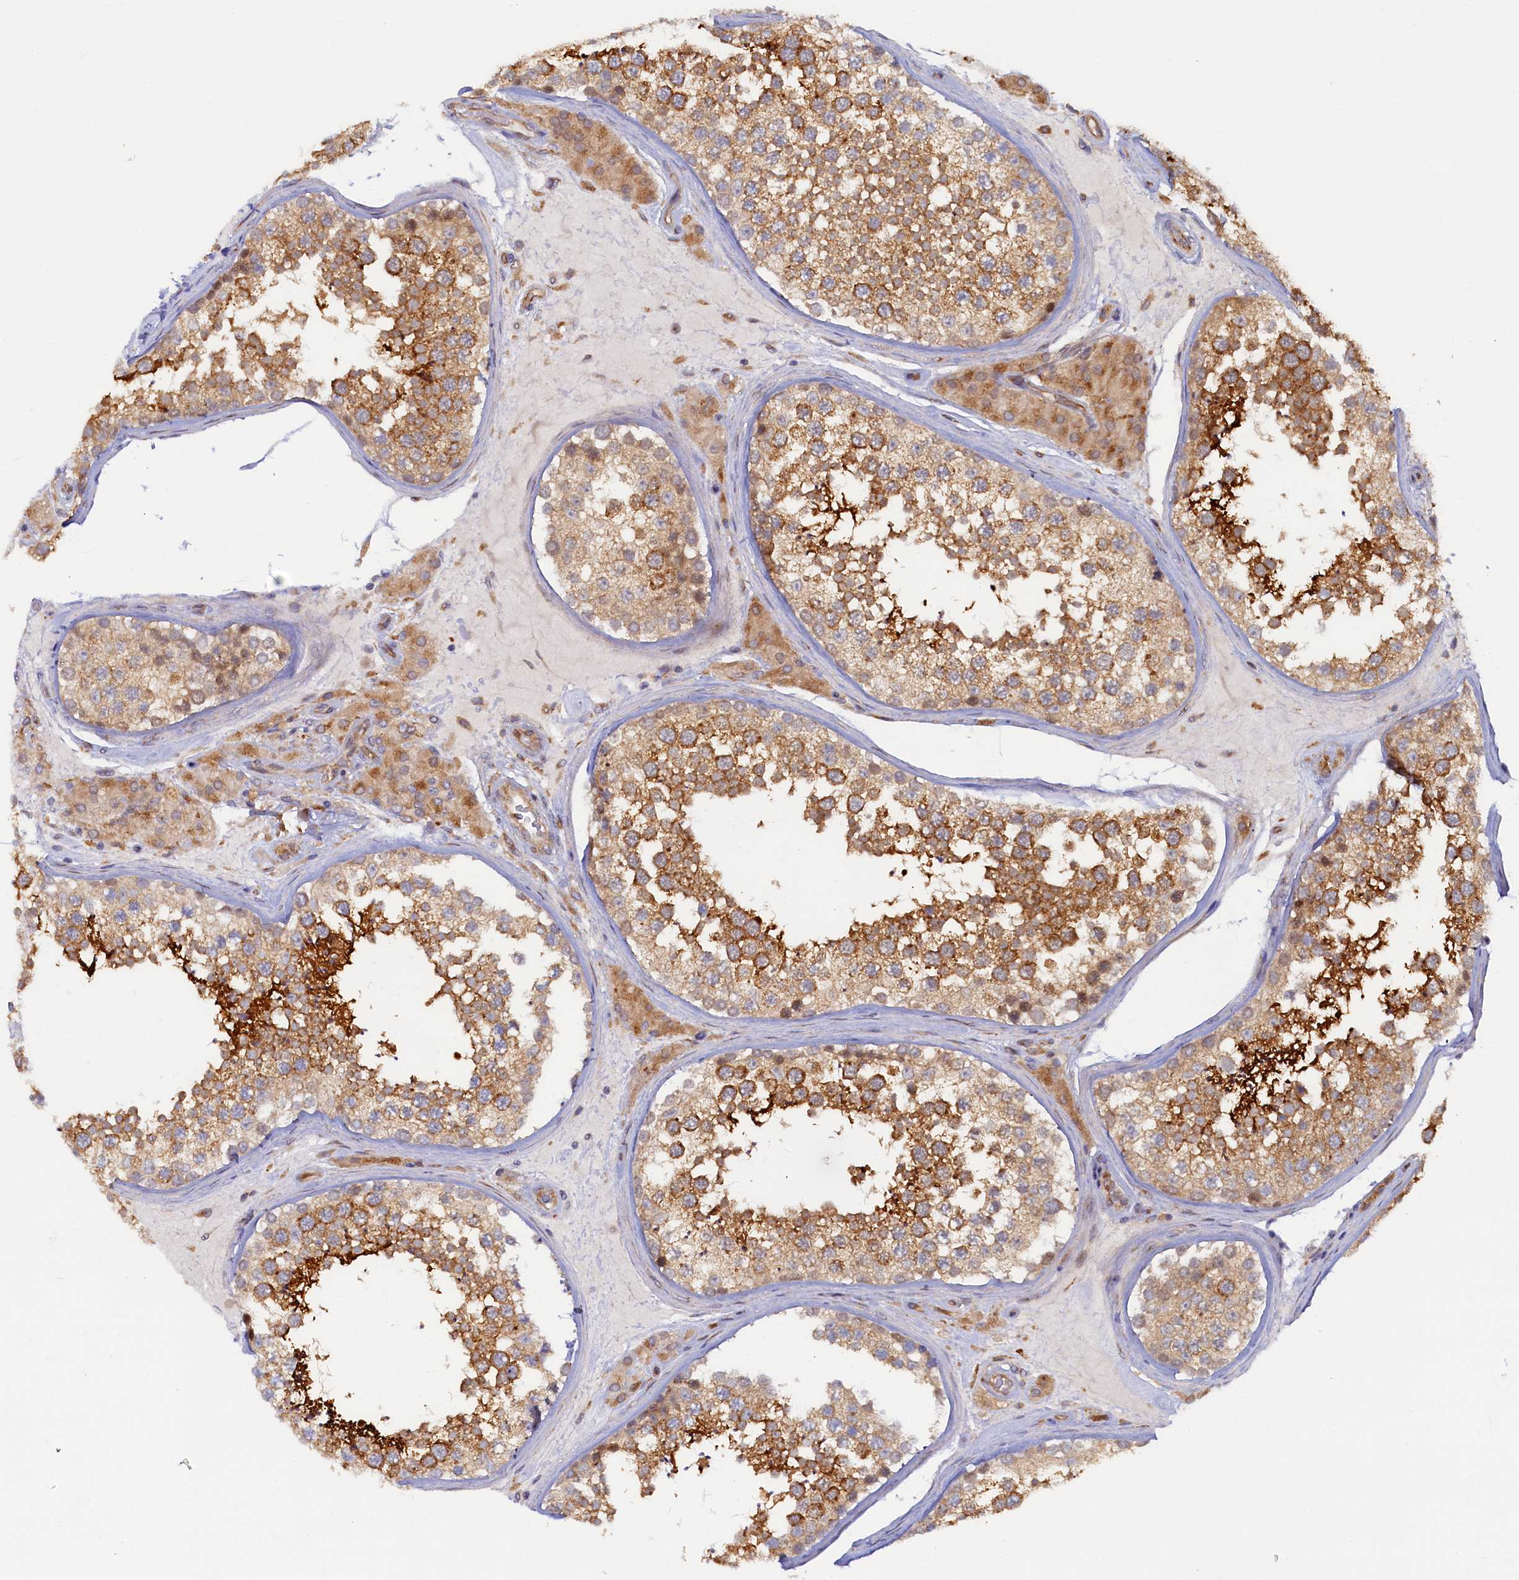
{"staining": {"intensity": "strong", "quantity": ">75%", "location": "cytoplasmic/membranous"}, "tissue": "testis", "cell_type": "Cells in seminiferous ducts", "image_type": "normal", "snomed": [{"axis": "morphology", "description": "Normal tissue, NOS"}, {"axis": "topography", "description": "Testis"}], "caption": "Strong cytoplasmic/membranous expression for a protein is seen in approximately >75% of cells in seminiferous ducts of benign testis using immunohistochemistry.", "gene": "STX12", "patient": {"sex": "male", "age": 46}}